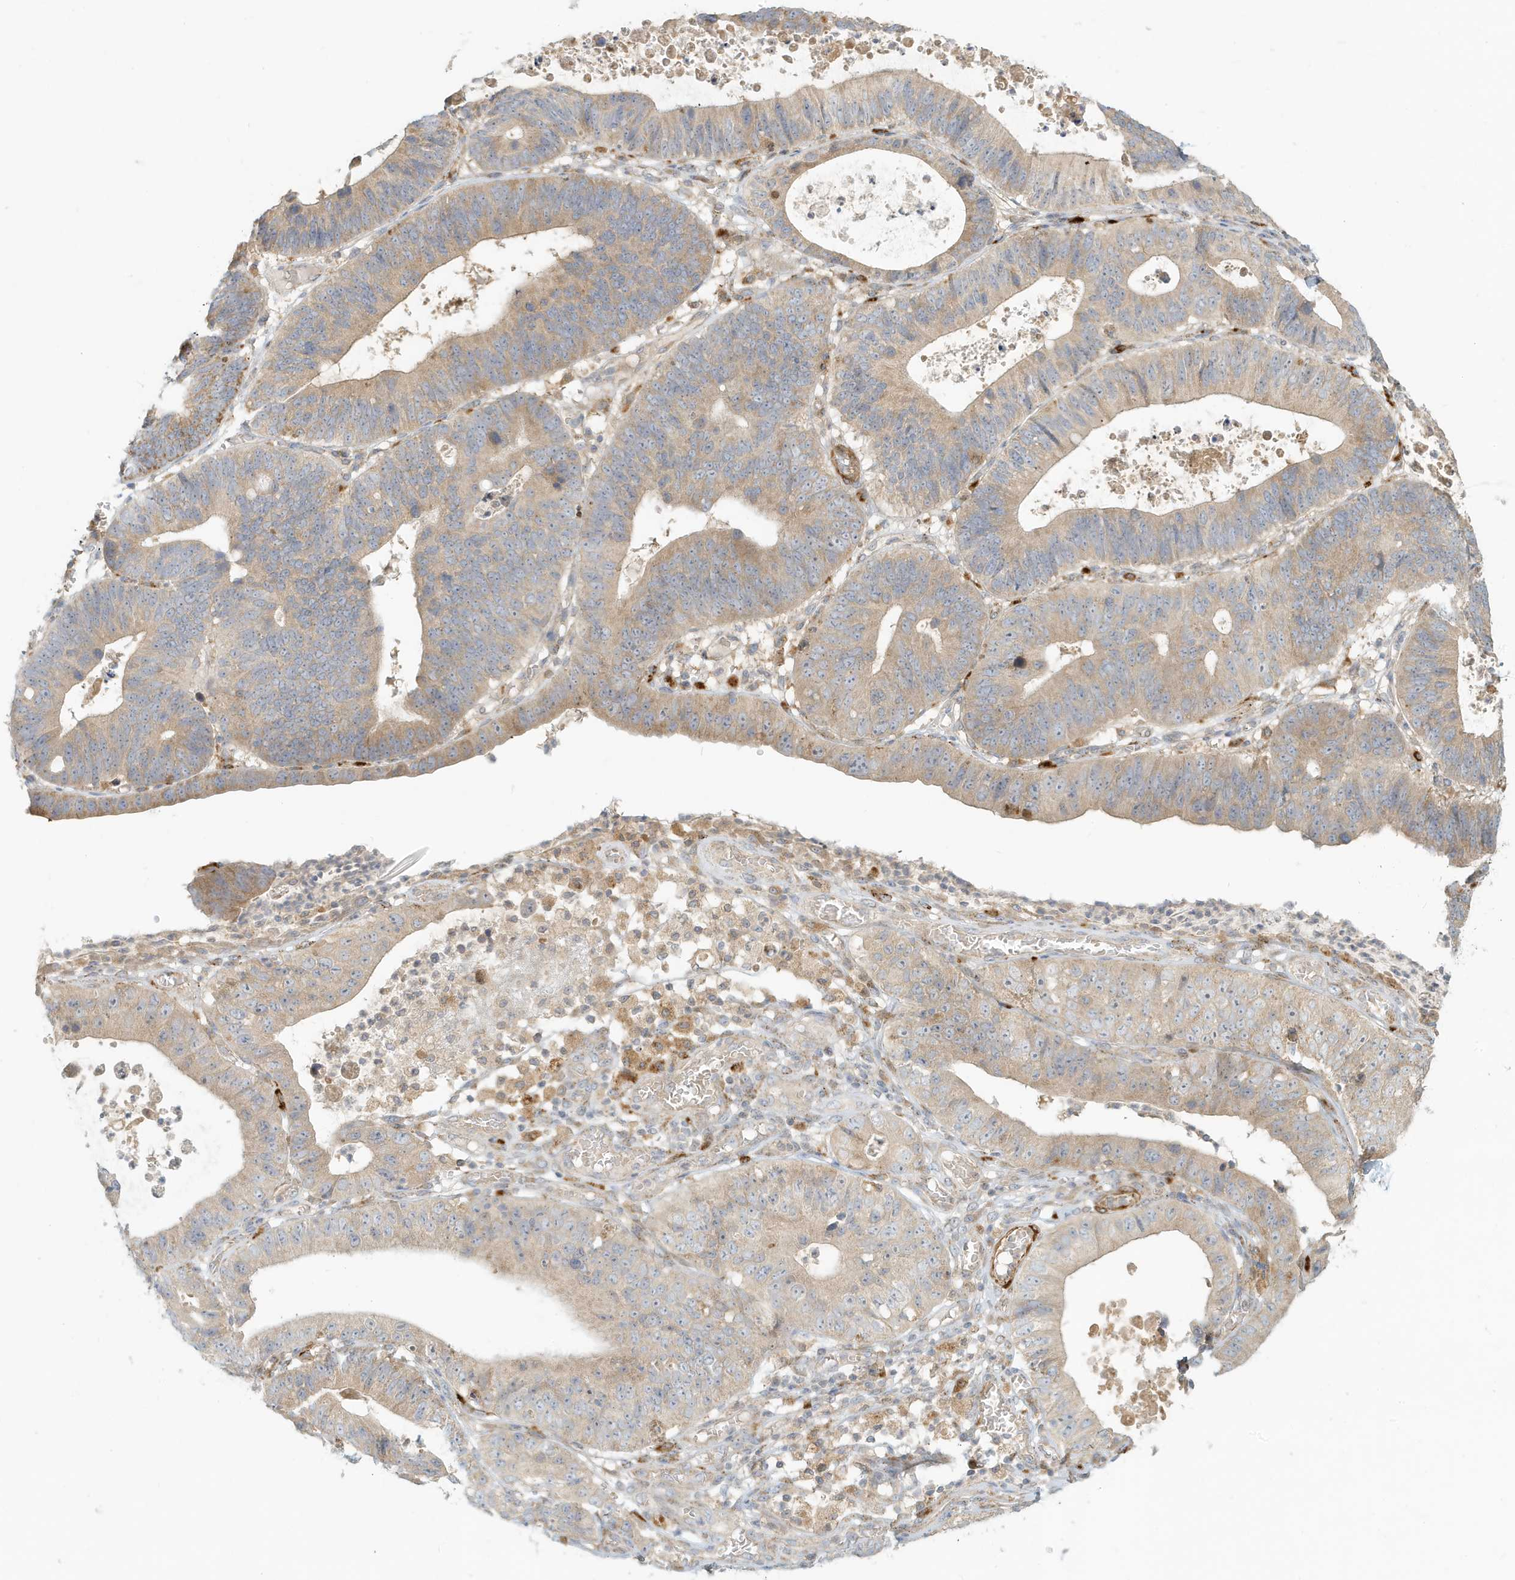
{"staining": {"intensity": "moderate", "quantity": "25%-75%", "location": "cytoplasmic/membranous"}, "tissue": "stomach cancer", "cell_type": "Tumor cells", "image_type": "cancer", "snomed": [{"axis": "morphology", "description": "Adenocarcinoma, NOS"}, {"axis": "topography", "description": "Stomach"}], "caption": "There is medium levels of moderate cytoplasmic/membranous expression in tumor cells of stomach cancer, as demonstrated by immunohistochemical staining (brown color).", "gene": "MCOLN1", "patient": {"sex": "male", "age": 59}}